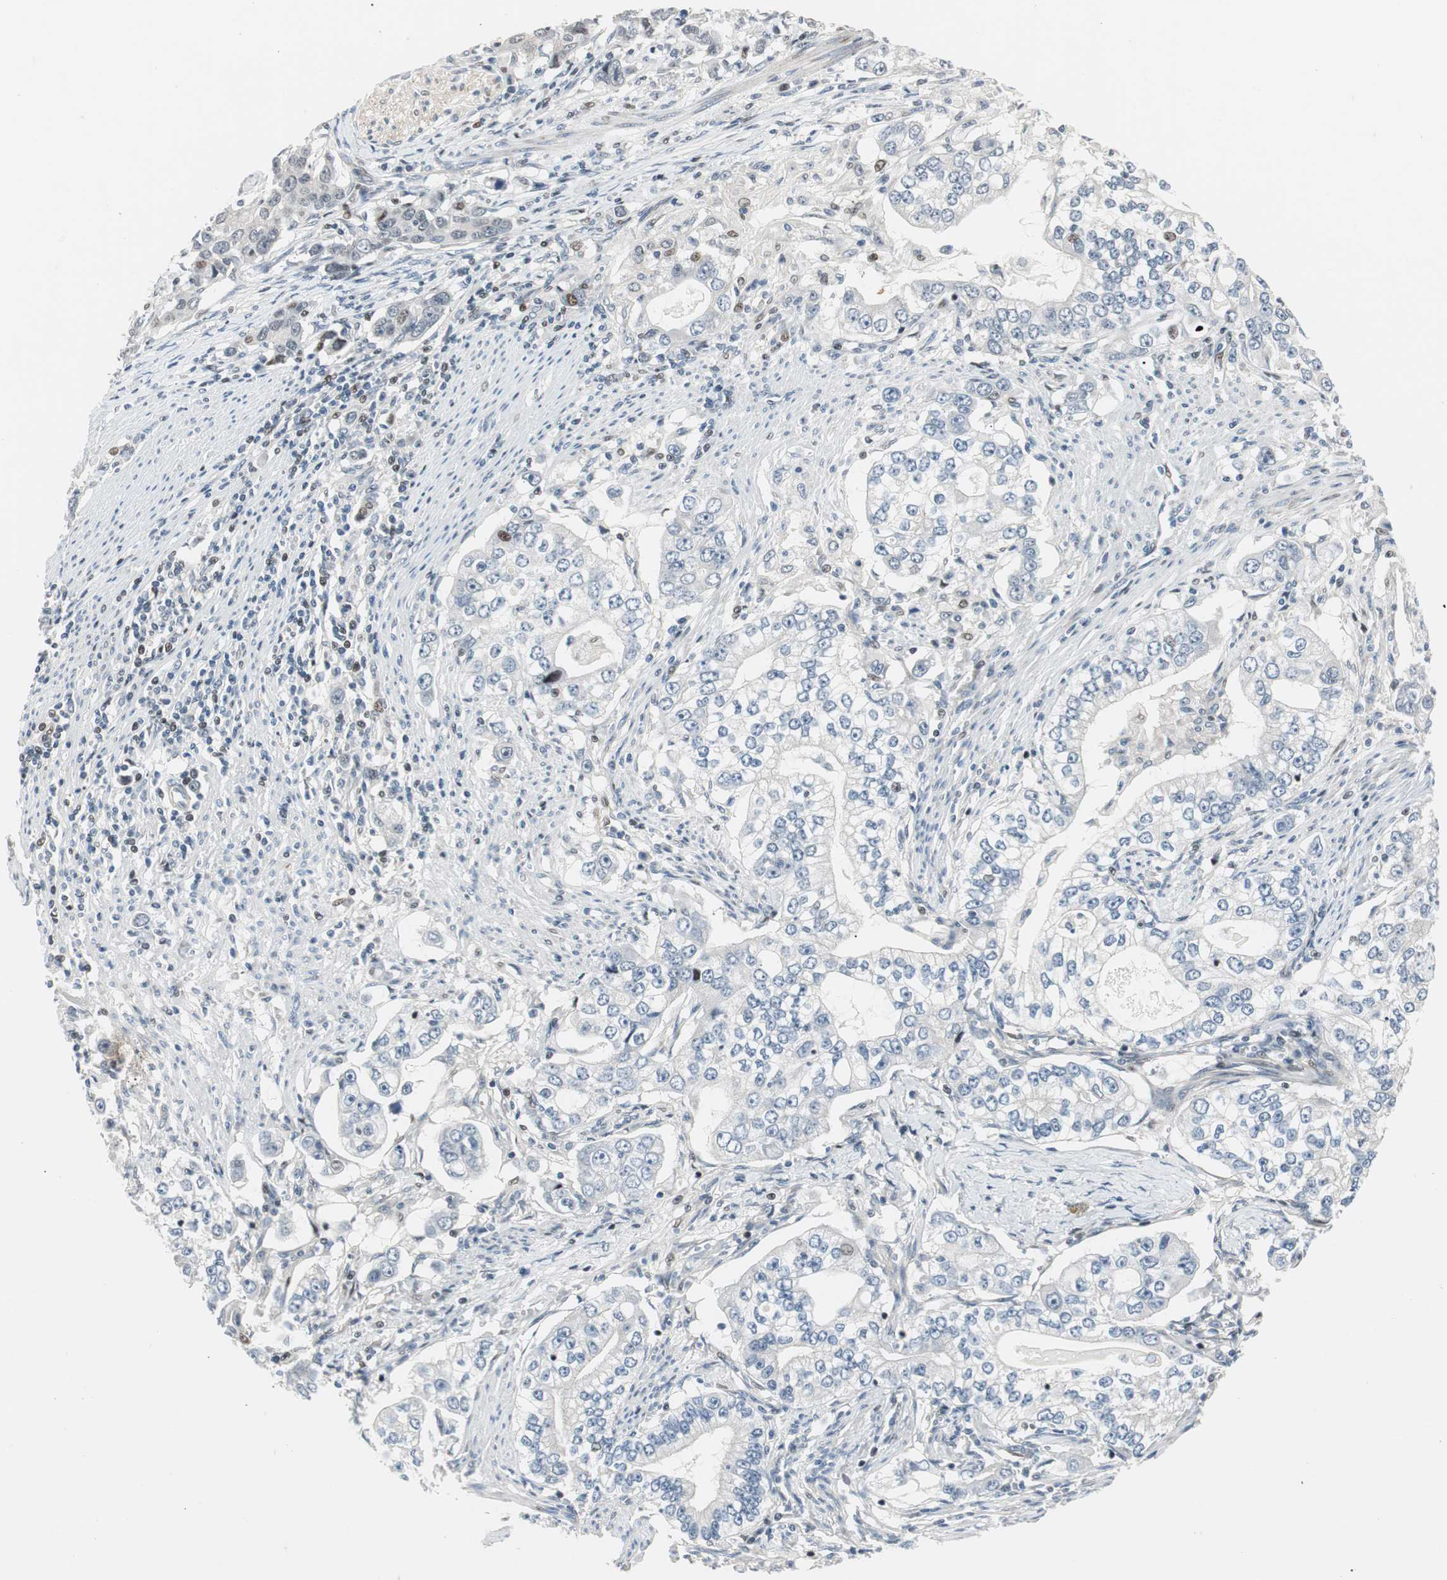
{"staining": {"intensity": "weak", "quantity": "<25%", "location": "nuclear"}, "tissue": "stomach cancer", "cell_type": "Tumor cells", "image_type": "cancer", "snomed": [{"axis": "morphology", "description": "Adenocarcinoma, NOS"}, {"axis": "topography", "description": "Stomach, lower"}], "caption": "Stomach cancer (adenocarcinoma) was stained to show a protein in brown. There is no significant positivity in tumor cells. Nuclei are stained in blue.", "gene": "RAD1", "patient": {"sex": "female", "age": 72}}